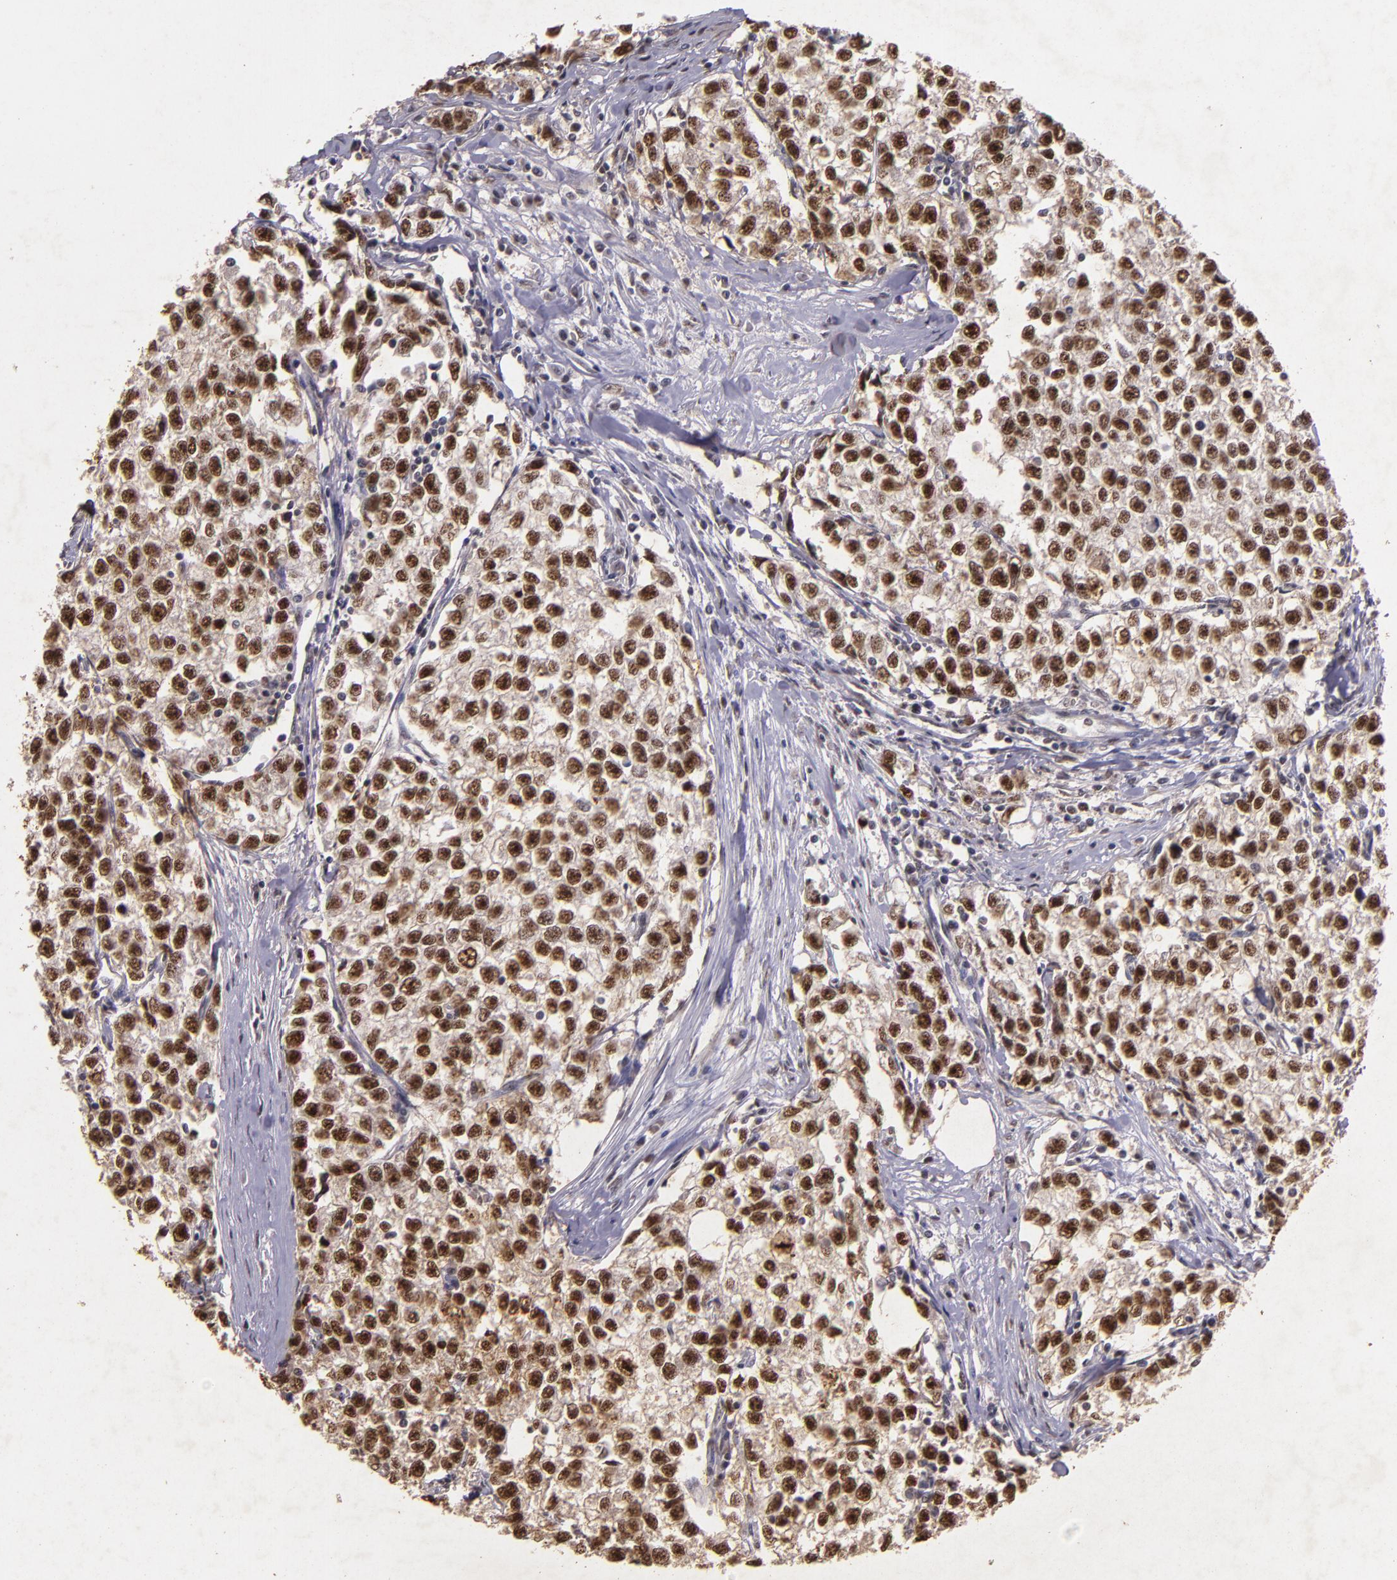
{"staining": {"intensity": "strong", "quantity": ">75%", "location": "nuclear"}, "tissue": "testis cancer", "cell_type": "Tumor cells", "image_type": "cancer", "snomed": [{"axis": "morphology", "description": "Seminoma, NOS"}, {"axis": "morphology", "description": "Carcinoma, Embryonal, NOS"}, {"axis": "topography", "description": "Testis"}], "caption": "Protein expression by immunohistochemistry exhibits strong nuclear expression in approximately >75% of tumor cells in seminoma (testis). (DAB IHC with brightfield microscopy, high magnification).", "gene": "CBX3", "patient": {"sex": "male", "age": 30}}